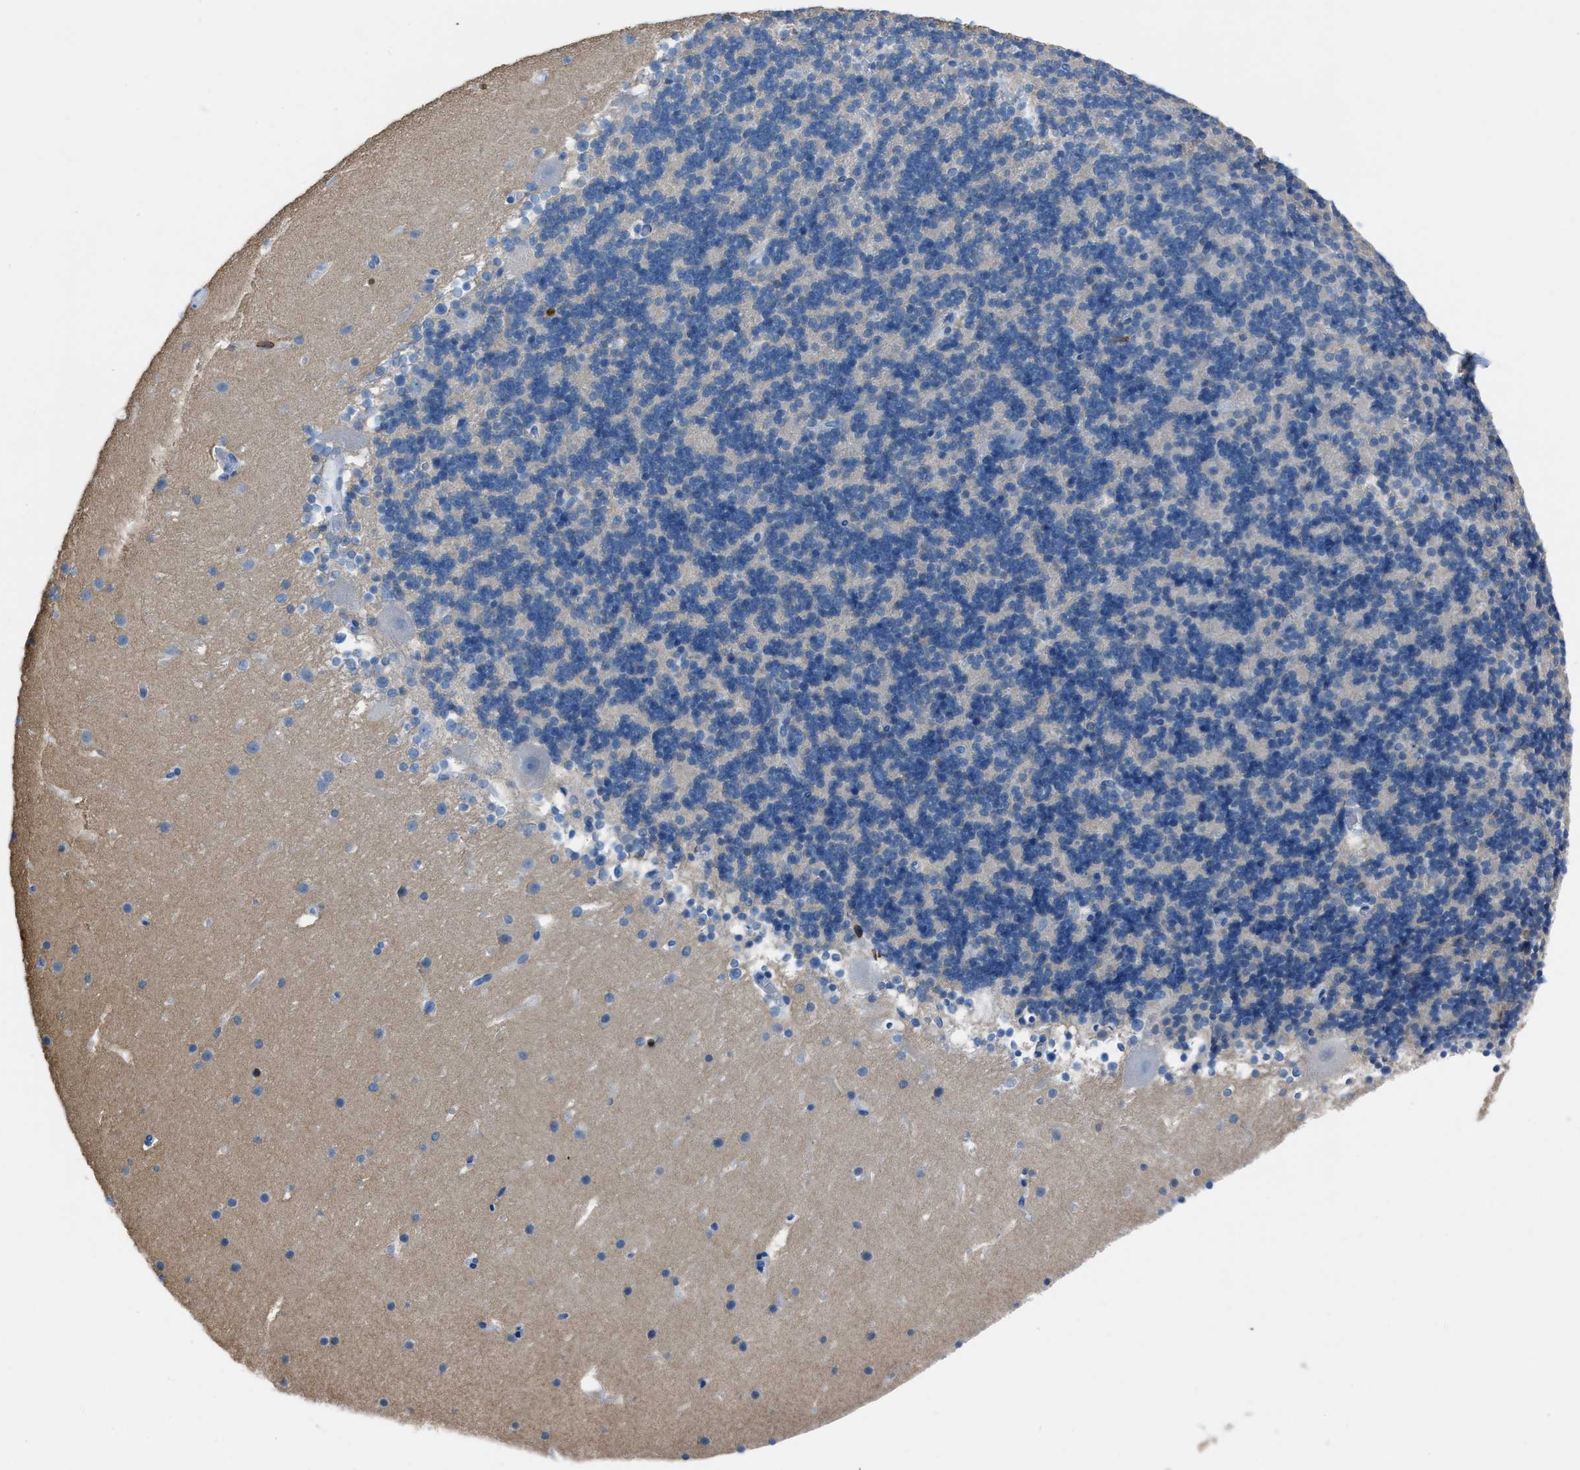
{"staining": {"intensity": "negative", "quantity": "none", "location": "none"}, "tissue": "cerebellum", "cell_type": "Cells in granular layer", "image_type": "normal", "snomed": [{"axis": "morphology", "description": "Normal tissue, NOS"}, {"axis": "topography", "description": "Cerebellum"}], "caption": "An immunohistochemistry (IHC) image of normal cerebellum is shown. There is no staining in cells in granular layer of cerebellum.", "gene": "LSP1", "patient": {"sex": "male", "age": 45}}